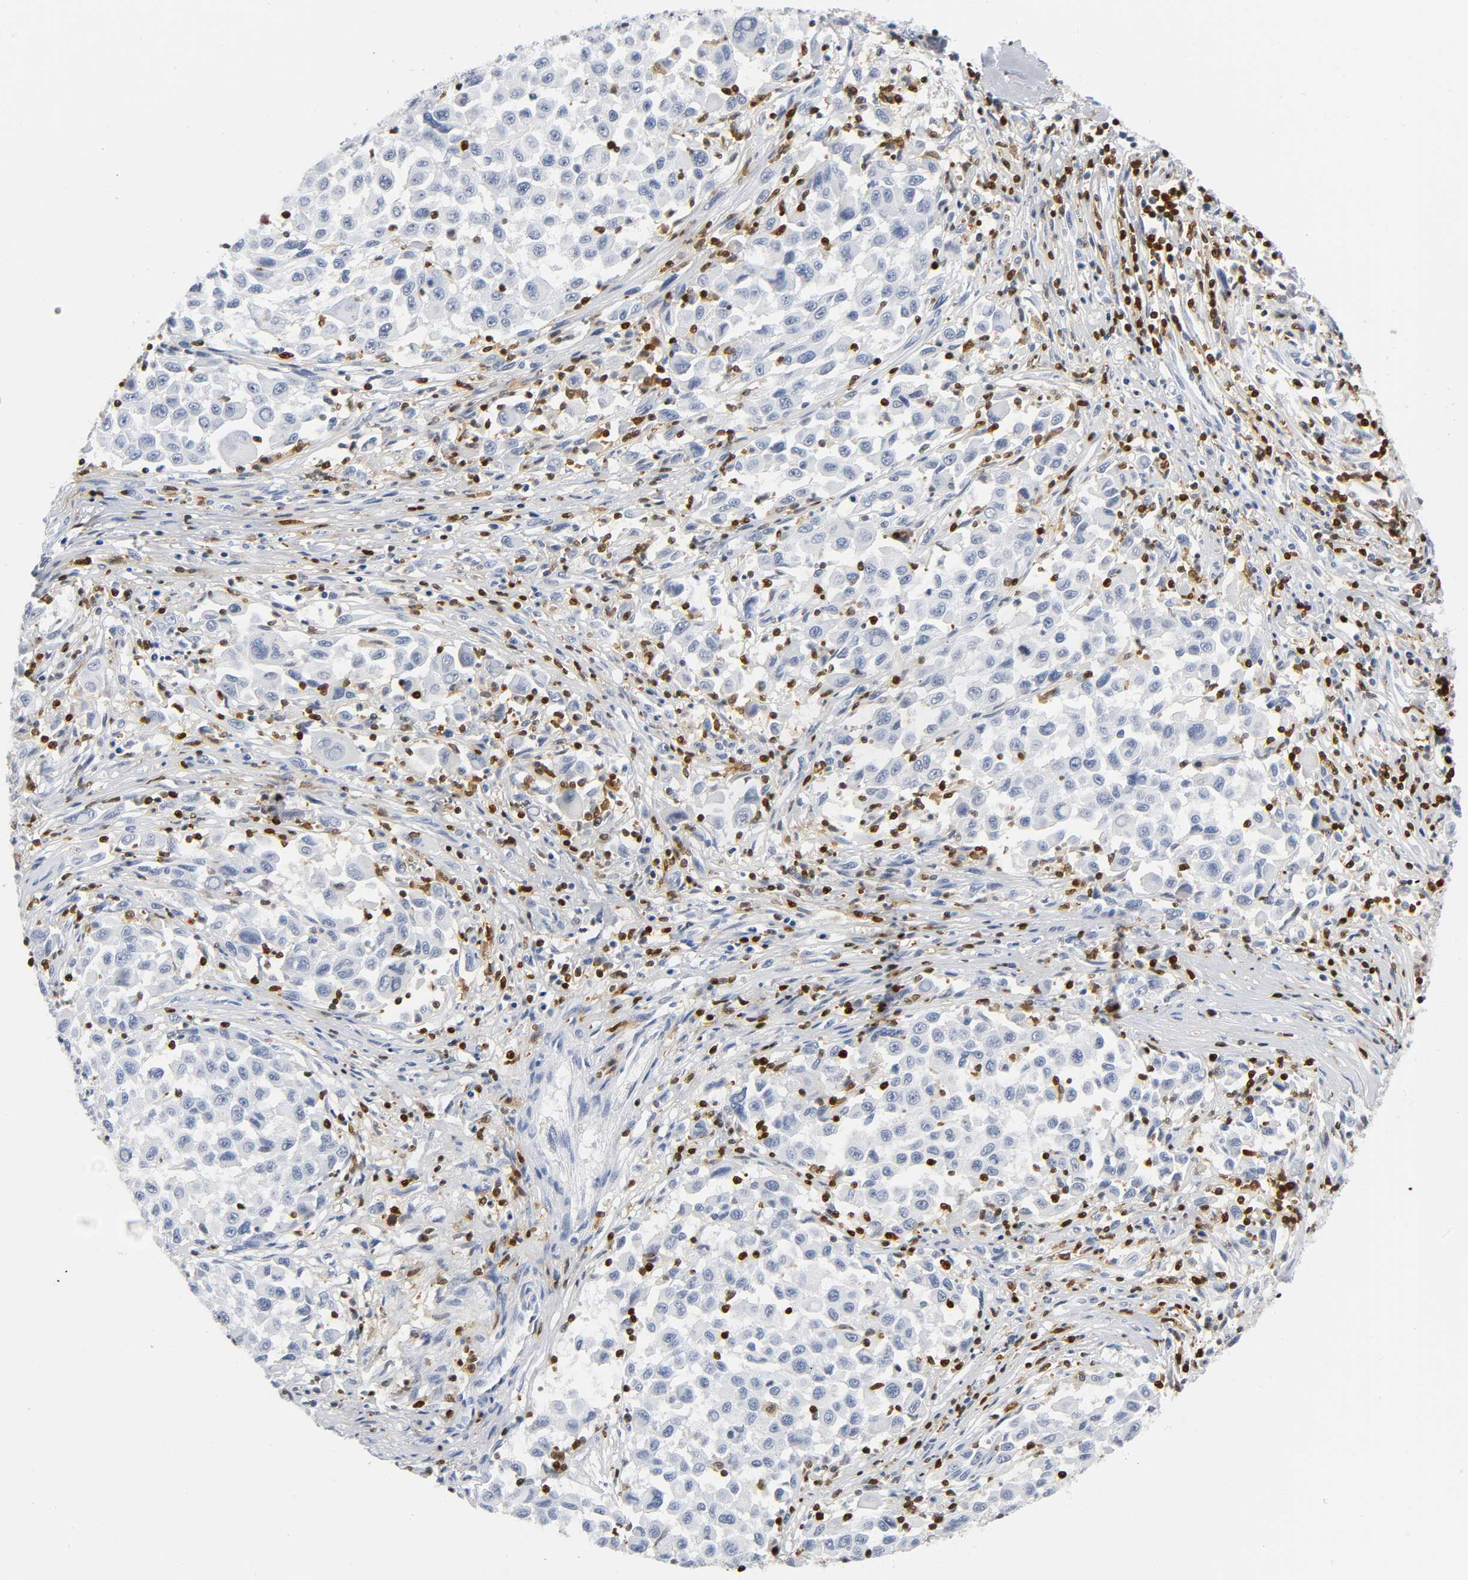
{"staining": {"intensity": "negative", "quantity": "none", "location": "none"}, "tissue": "melanoma", "cell_type": "Tumor cells", "image_type": "cancer", "snomed": [{"axis": "morphology", "description": "Malignant melanoma, Metastatic site"}, {"axis": "topography", "description": "Lymph node"}], "caption": "Immunohistochemical staining of human malignant melanoma (metastatic site) displays no significant positivity in tumor cells.", "gene": "DOK2", "patient": {"sex": "male", "age": 61}}